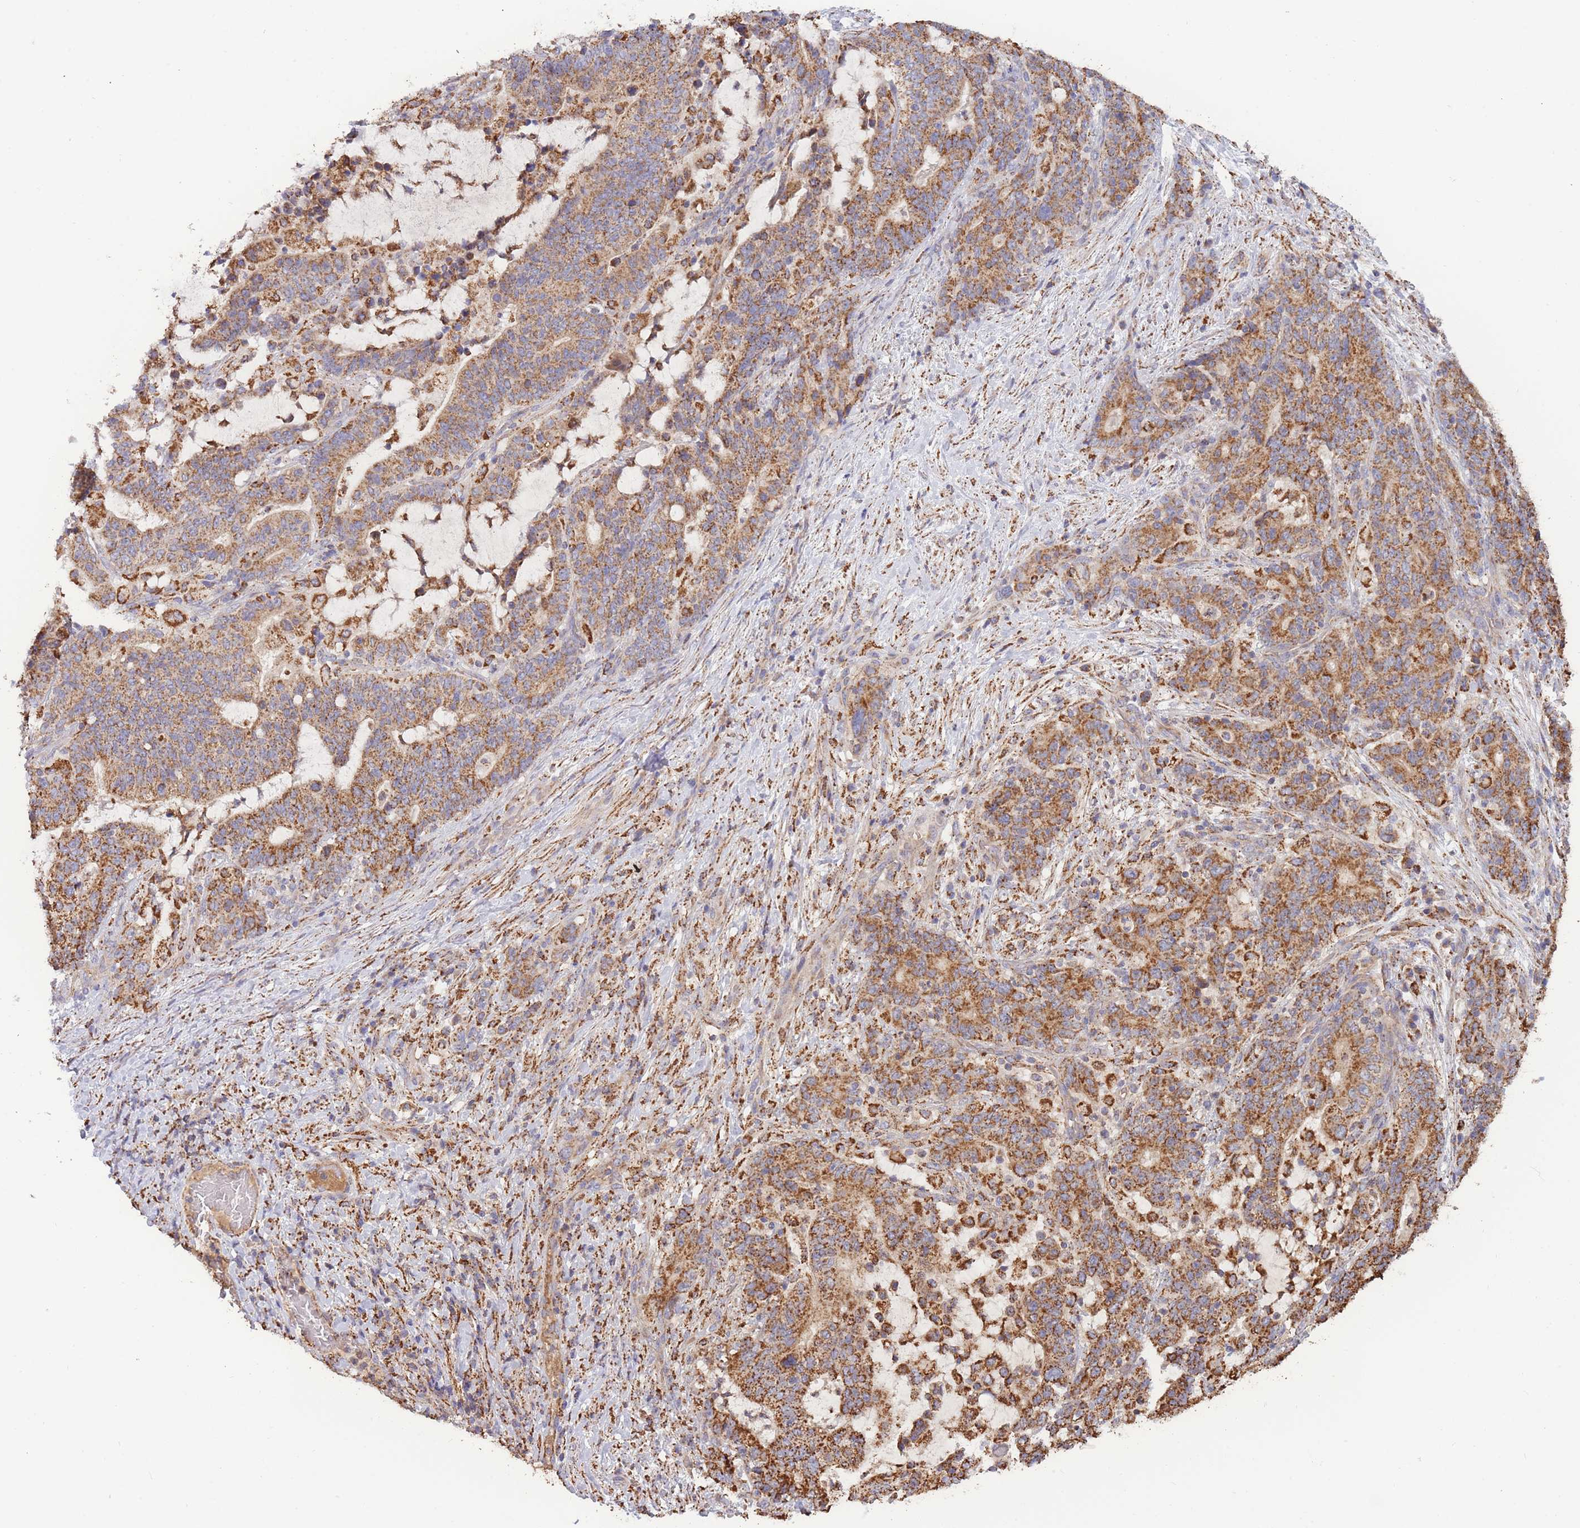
{"staining": {"intensity": "moderate", "quantity": ">75%", "location": "cytoplasmic/membranous"}, "tissue": "stomach cancer", "cell_type": "Tumor cells", "image_type": "cancer", "snomed": [{"axis": "morphology", "description": "Normal tissue, NOS"}, {"axis": "morphology", "description": "Adenocarcinoma, NOS"}, {"axis": "topography", "description": "Stomach"}], "caption": "Immunohistochemistry histopathology image of neoplastic tissue: human stomach adenocarcinoma stained using immunohistochemistry (IHC) shows medium levels of moderate protein expression localized specifically in the cytoplasmic/membranous of tumor cells, appearing as a cytoplasmic/membranous brown color.", "gene": "MRPL17", "patient": {"sex": "female", "age": 64}}